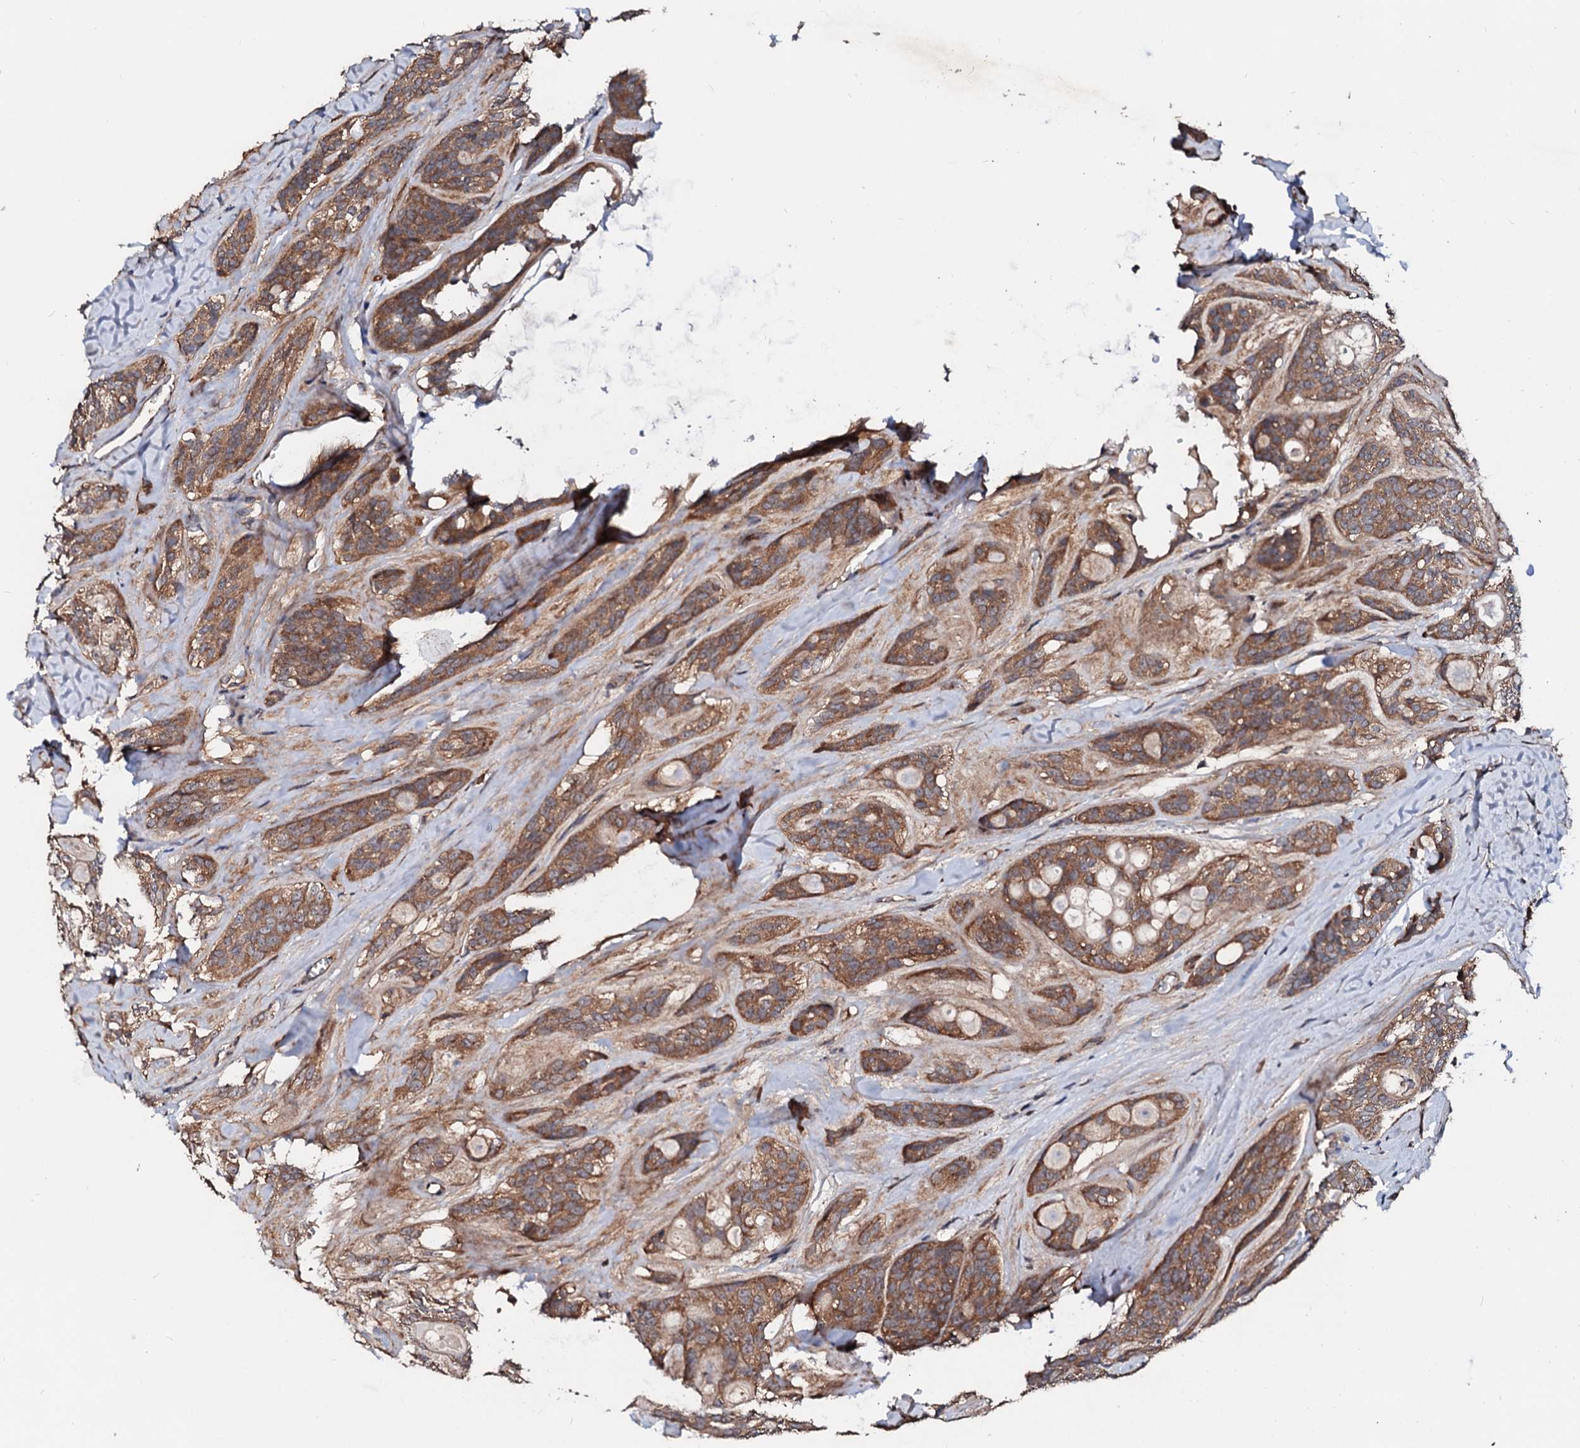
{"staining": {"intensity": "moderate", "quantity": ">75%", "location": "cytoplasmic/membranous"}, "tissue": "head and neck cancer", "cell_type": "Tumor cells", "image_type": "cancer", "snomed": [{"axis": "morphology", "description": "Adenocarcinoma, NOS"}, {"axis": "topography", "description": "Head-Neck"}], "caption": "A histopathology image showing moderate cytoplasmic/membranous staining in about >75% of tumor cells in head and neck cancer, as visualized by brown immunohistochemical staining.", "gene": "EXTL1", "patient": {"sex": "male", "age": 66}}